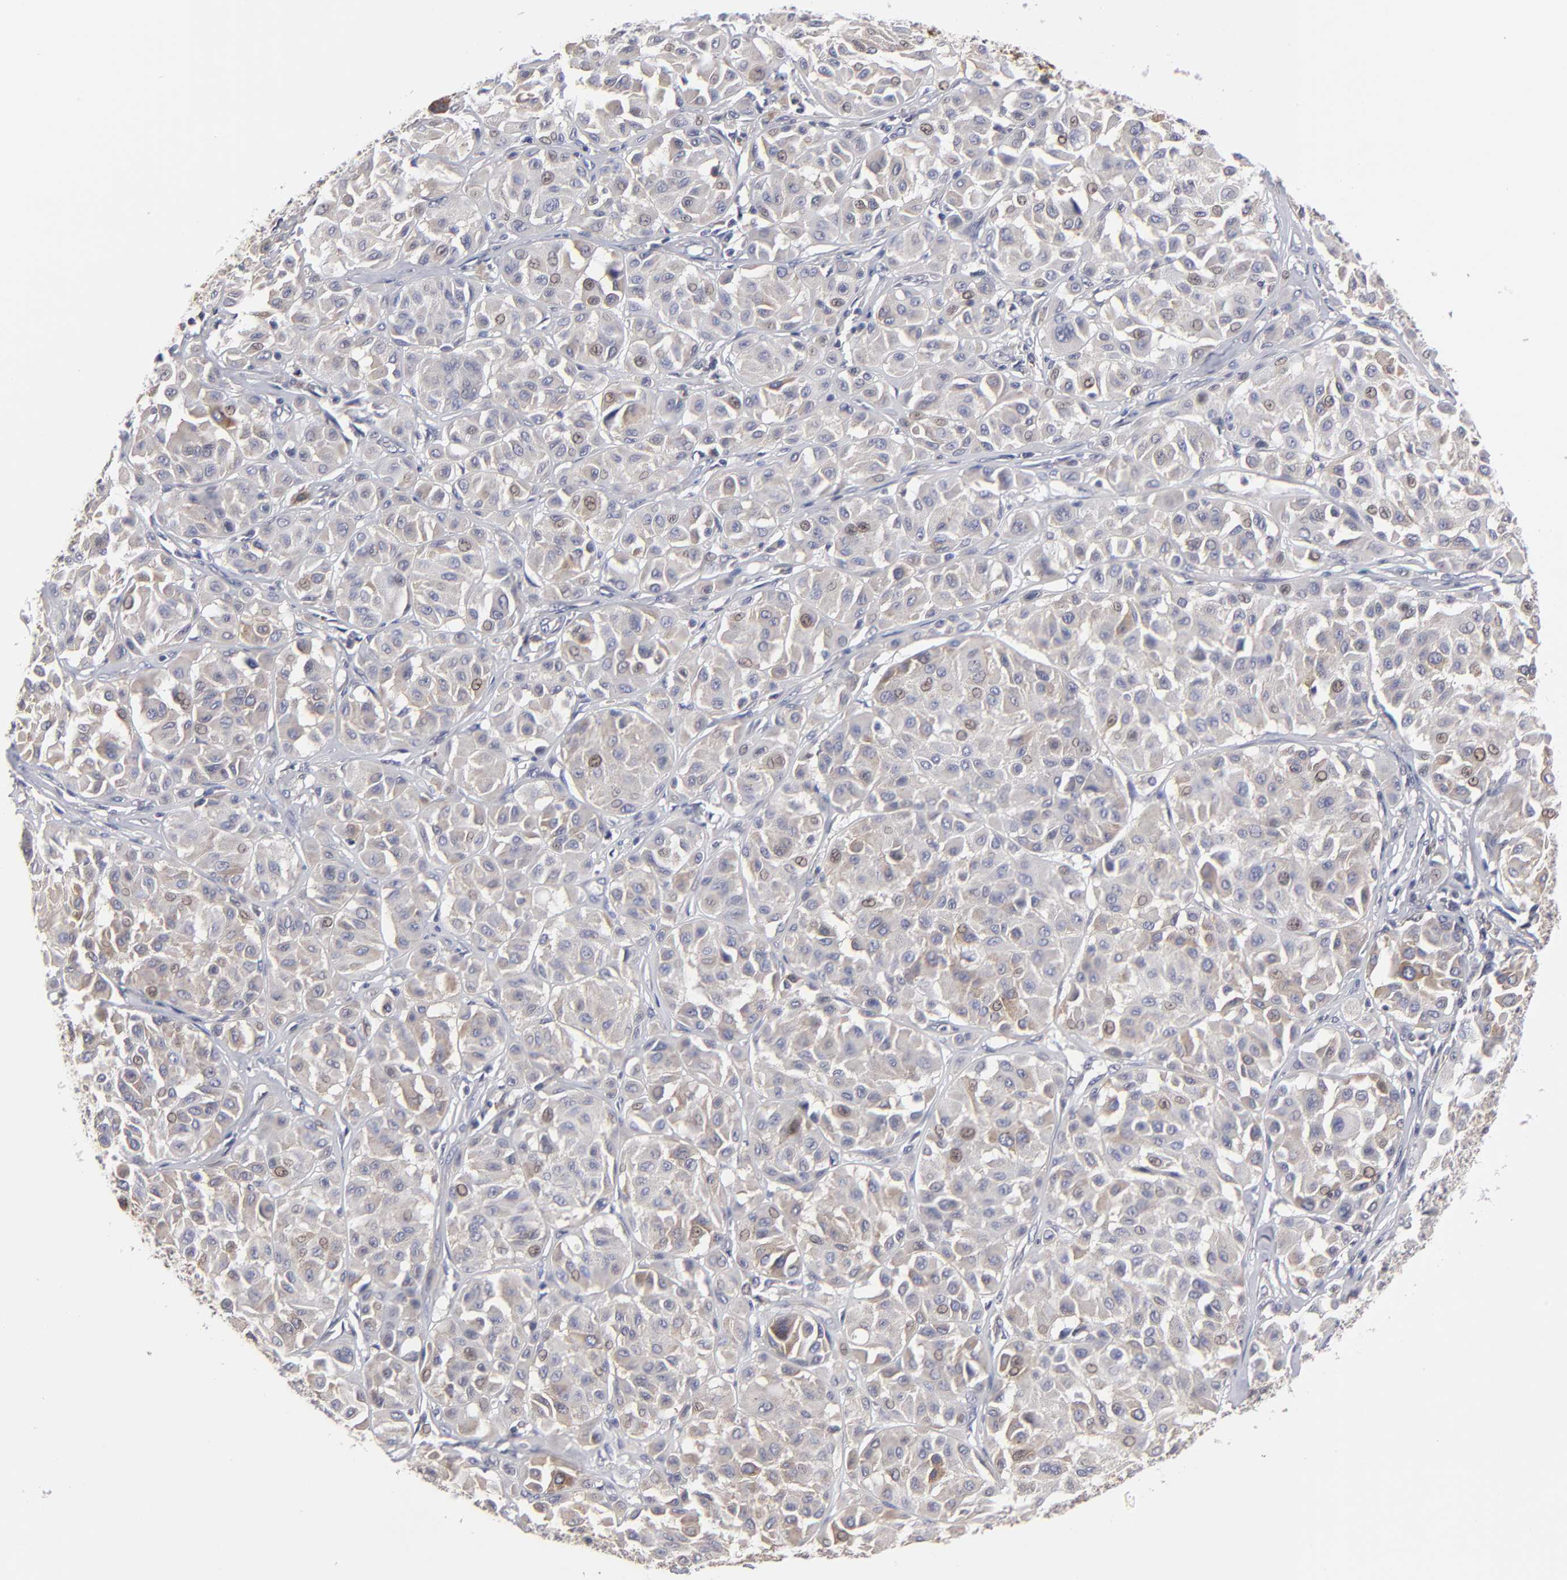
{"staining": {"intensity": "moderate", "quantity": "25%-75%", "location": "cytoplasmic/membranous,nuclear"}, "tissue": "melanoma", "cell_type": "Tumor cells", "image_type": "cancer", "snomed": [{"axis": "morphology", "description": "Malignant melanoma, Metastatic site"}, {"axis": "topography", "description": "Soft tissue"}], "caption": "Moderate cytoplasmic/membranous and nuclear protein positivity is appreciated in approximately 25%-75% of tumor cells in malignant melanoma (metastatic site).", "gene": "CEP97", "patient": {"sex": "male", "age": 41}}